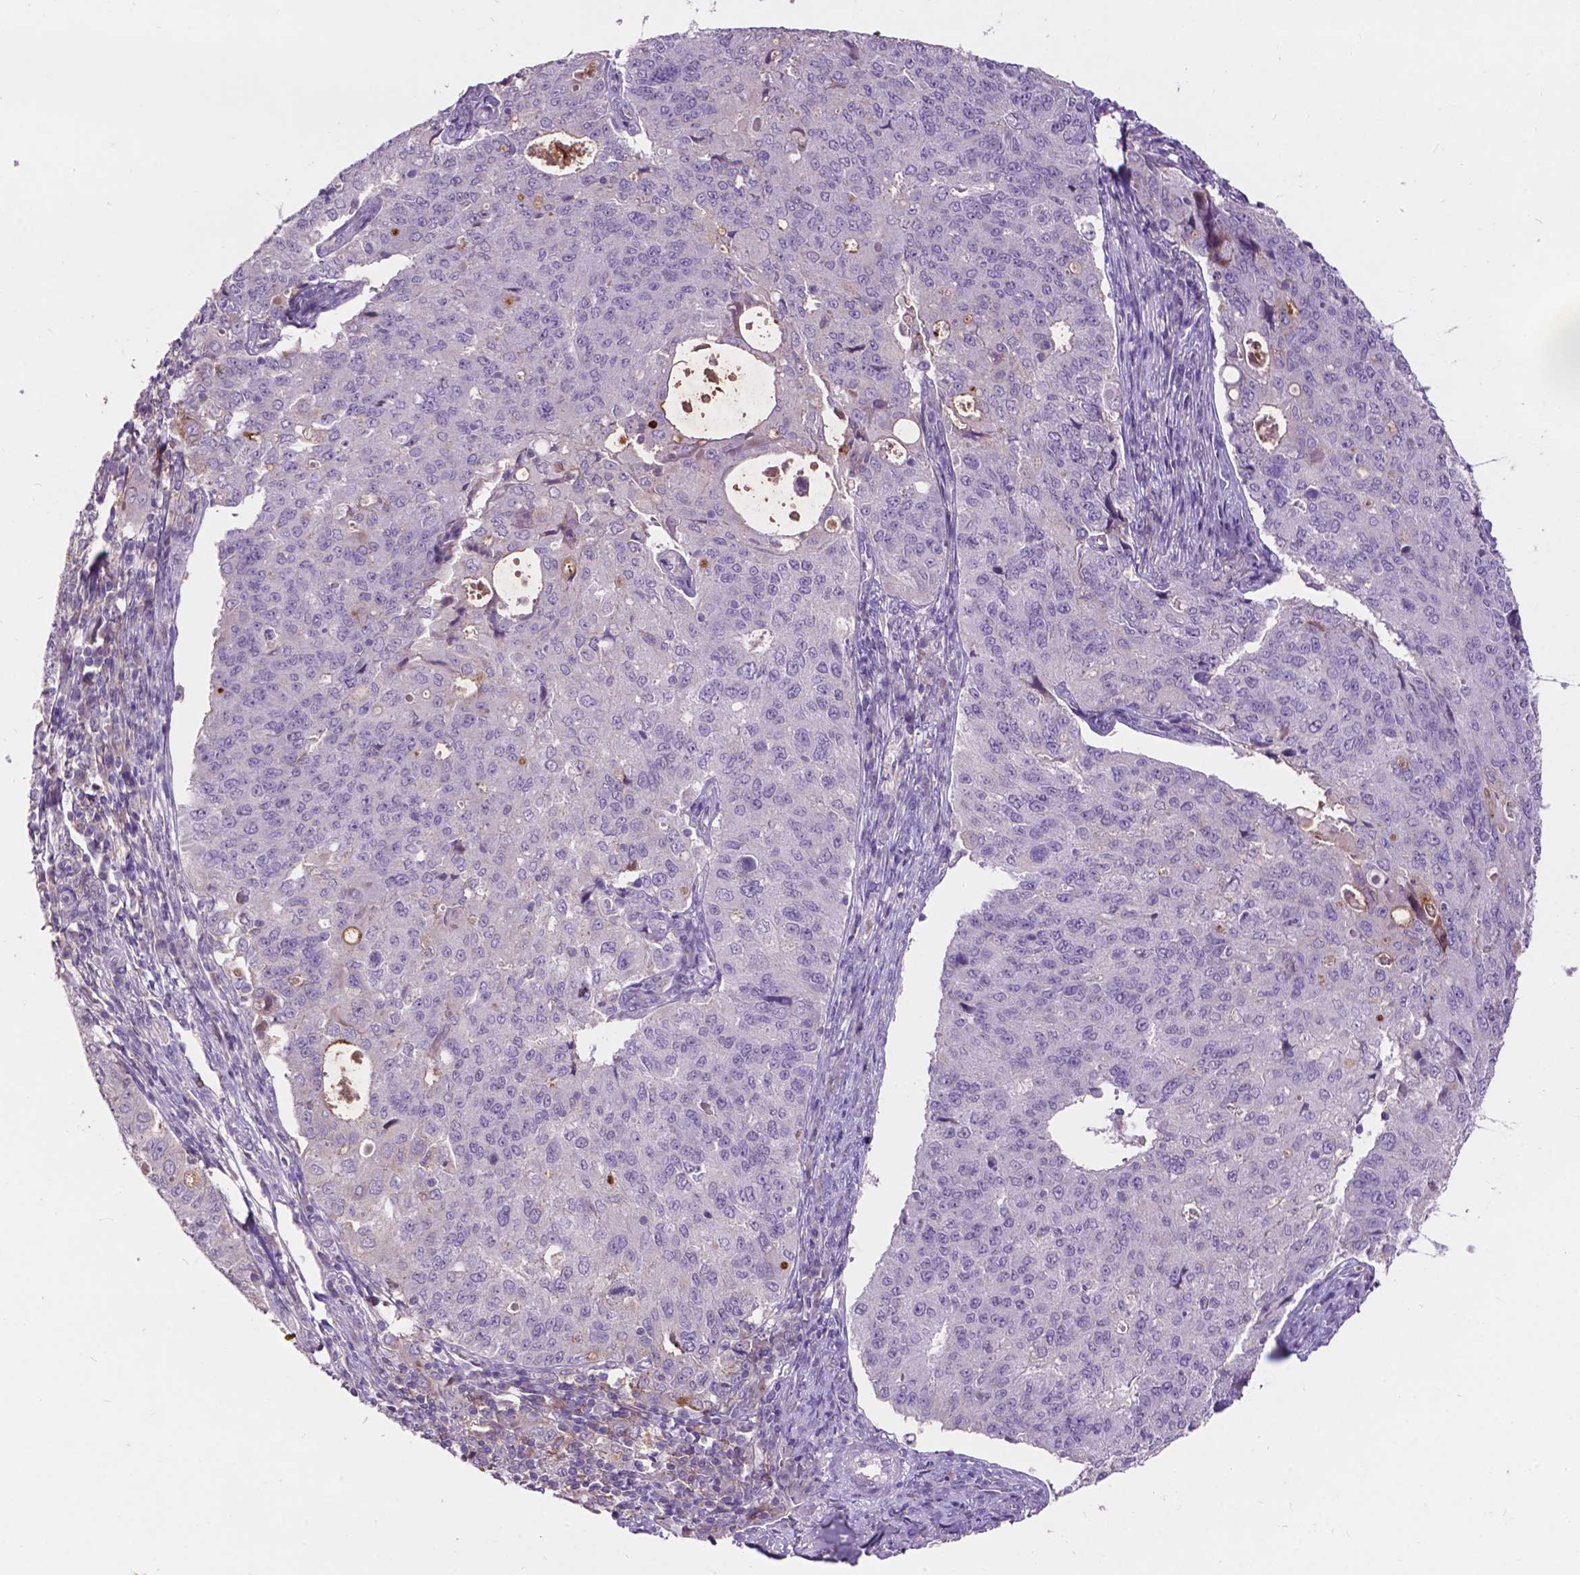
{"staining": {"intensity": "negative", "quantity": "none", "location": "none"}, "tissue": "endometrial cancer", "cell_type": "Tumor cells", "image_type": "cancer", "snomed": [{"axis": "morphology", "description": "Adenocarcinoma, NOS"}, {"axis": "topography", "description": "Endometrium"}], "caption": "IHC of adenocarcinoma (endometrial) demonstrates no positivity in tumor cells.", "gene": "PLSCR1", "patient": {"sex": "female", "age": 43}}